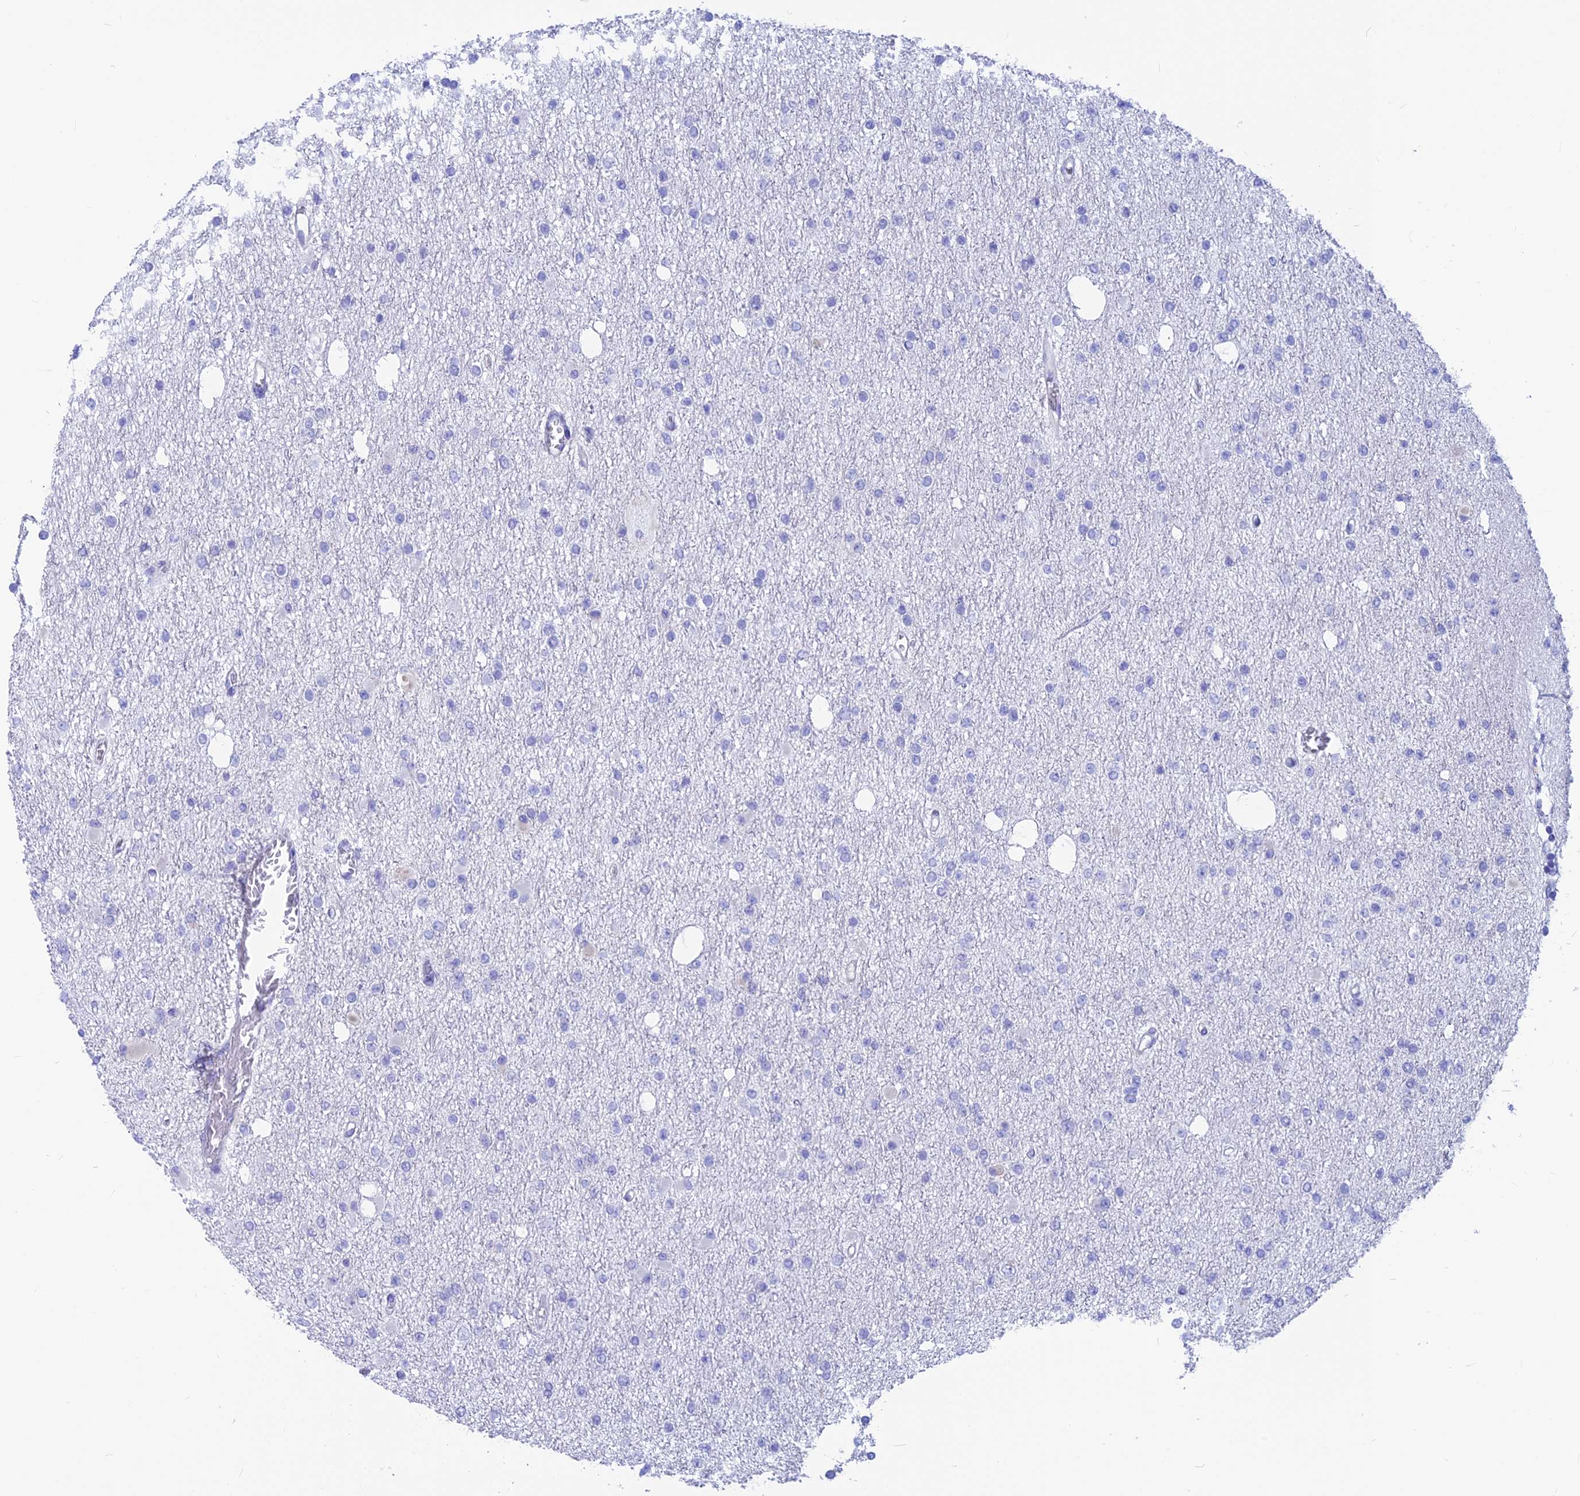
{"staining": {"intensity": "negative", "quantity": "none", "location": "none"}, "tissue": "glioma", "cell_type": "Tumor cells", "image_type": "cancer", "snomed": [{"axis": "morphology", "description": "Glioma, malignant, Low grade"}, {"axis": "topography", "description": "Brain"}], "caption": "This is an IHC photomicrograph of glioma. There is no staining in tumor cells.", "gene": "GNGT2", "patient": {"sex": "female", "age": 22}}